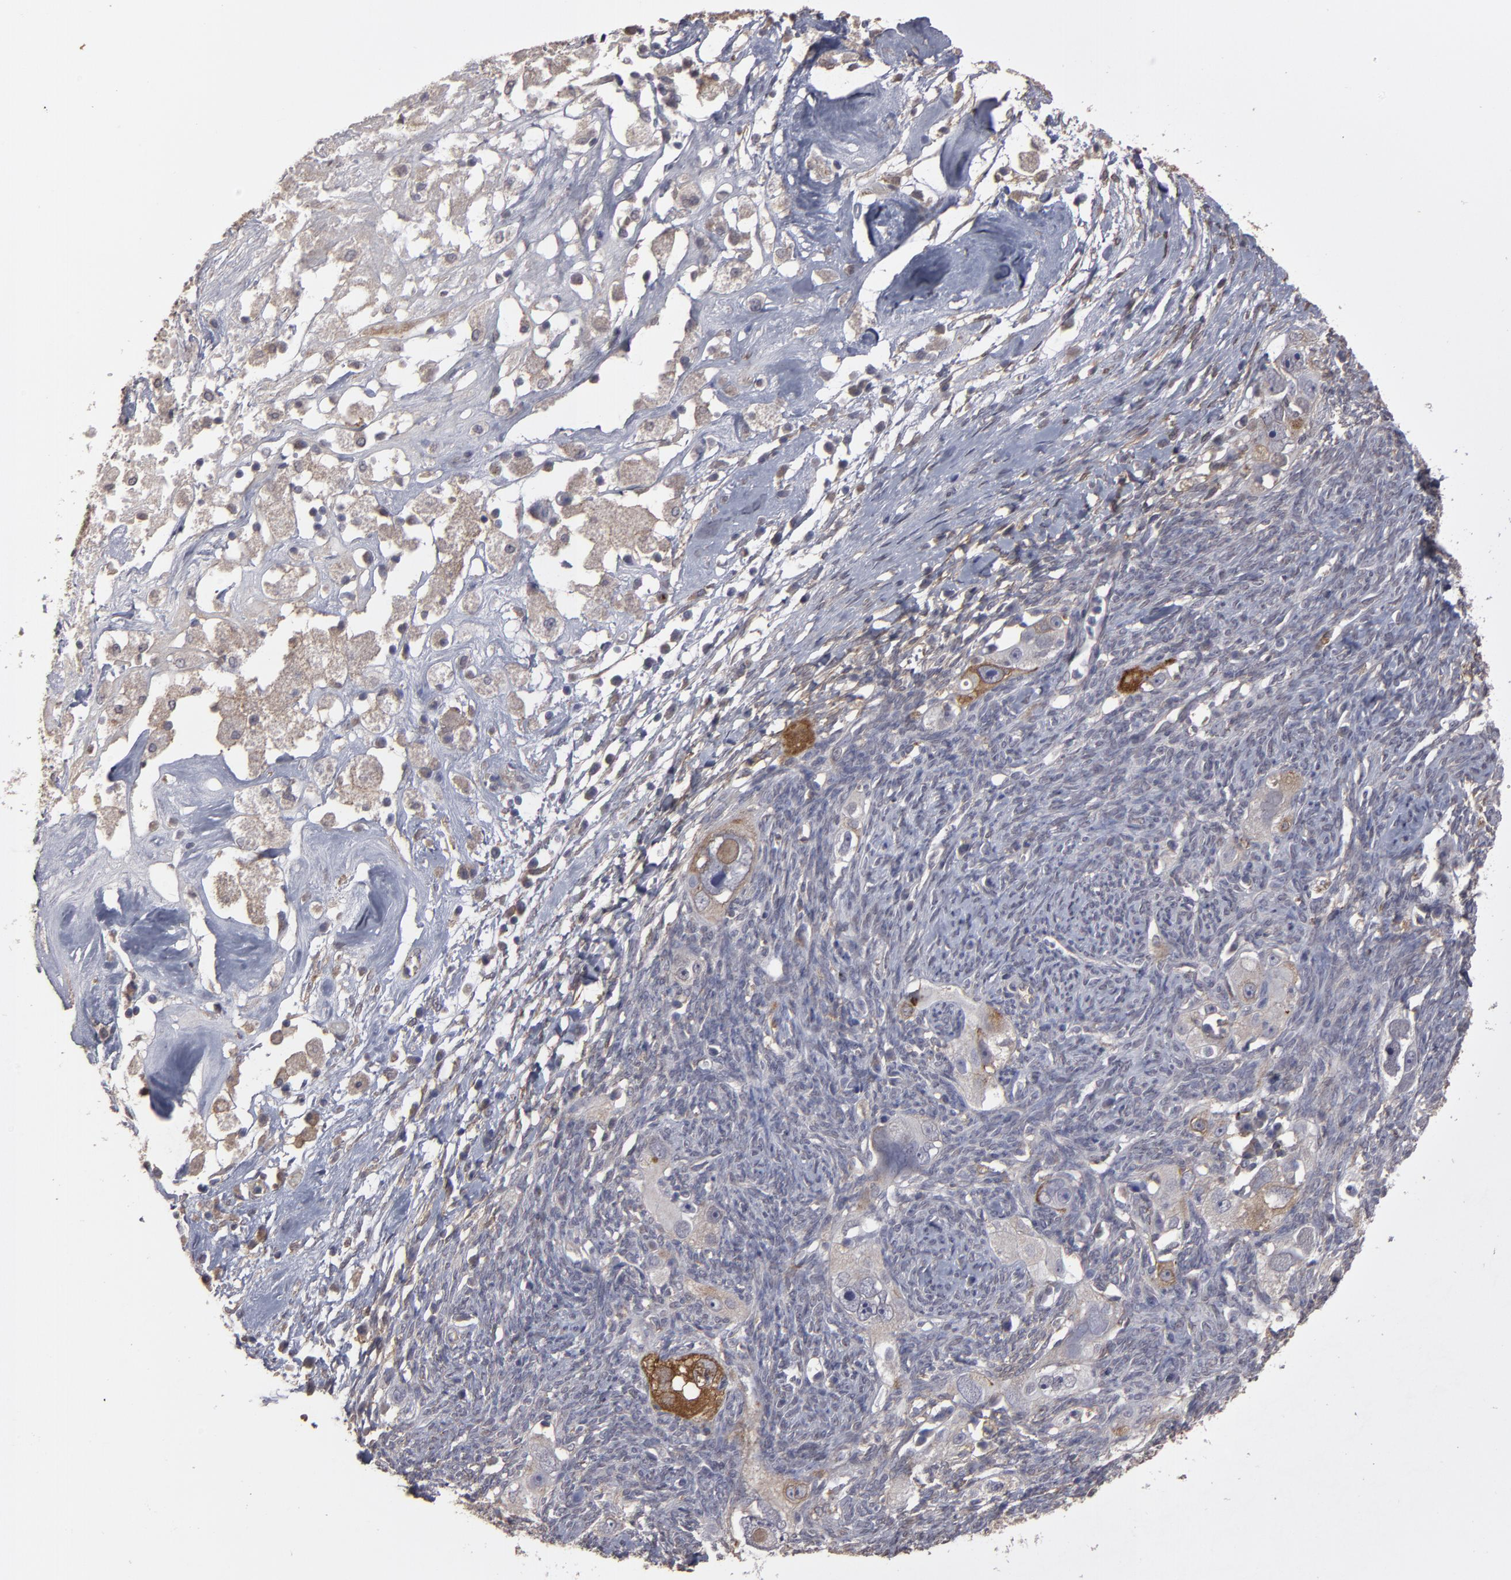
{"staining": {"intensity": "moderate", "quantity": "25%-75%", "location": "cytoplasmic/membranous"}, "tissue": "ovarian cancer", "cell_type": "Tumor cells", "image_type": "cancer", "snomed": [{"axis": "morphology", "description": "Normal tissue, NOS"}, {"axis": "morphology", "description": "Cystadenocarcinoma, serous, NOS"}, {"axis": "topography", "description": "Ovary"}], "caption": "Protein expression by immunohistochemistry (IHC) demonstrates moderate cytoplasmic/membranous staining in about 25%-75% of tumor cells in serous cystadenocarcinoma (ovarian).", "gene": "ITGB5", "patient": {"sex": "female", "age": 62}}